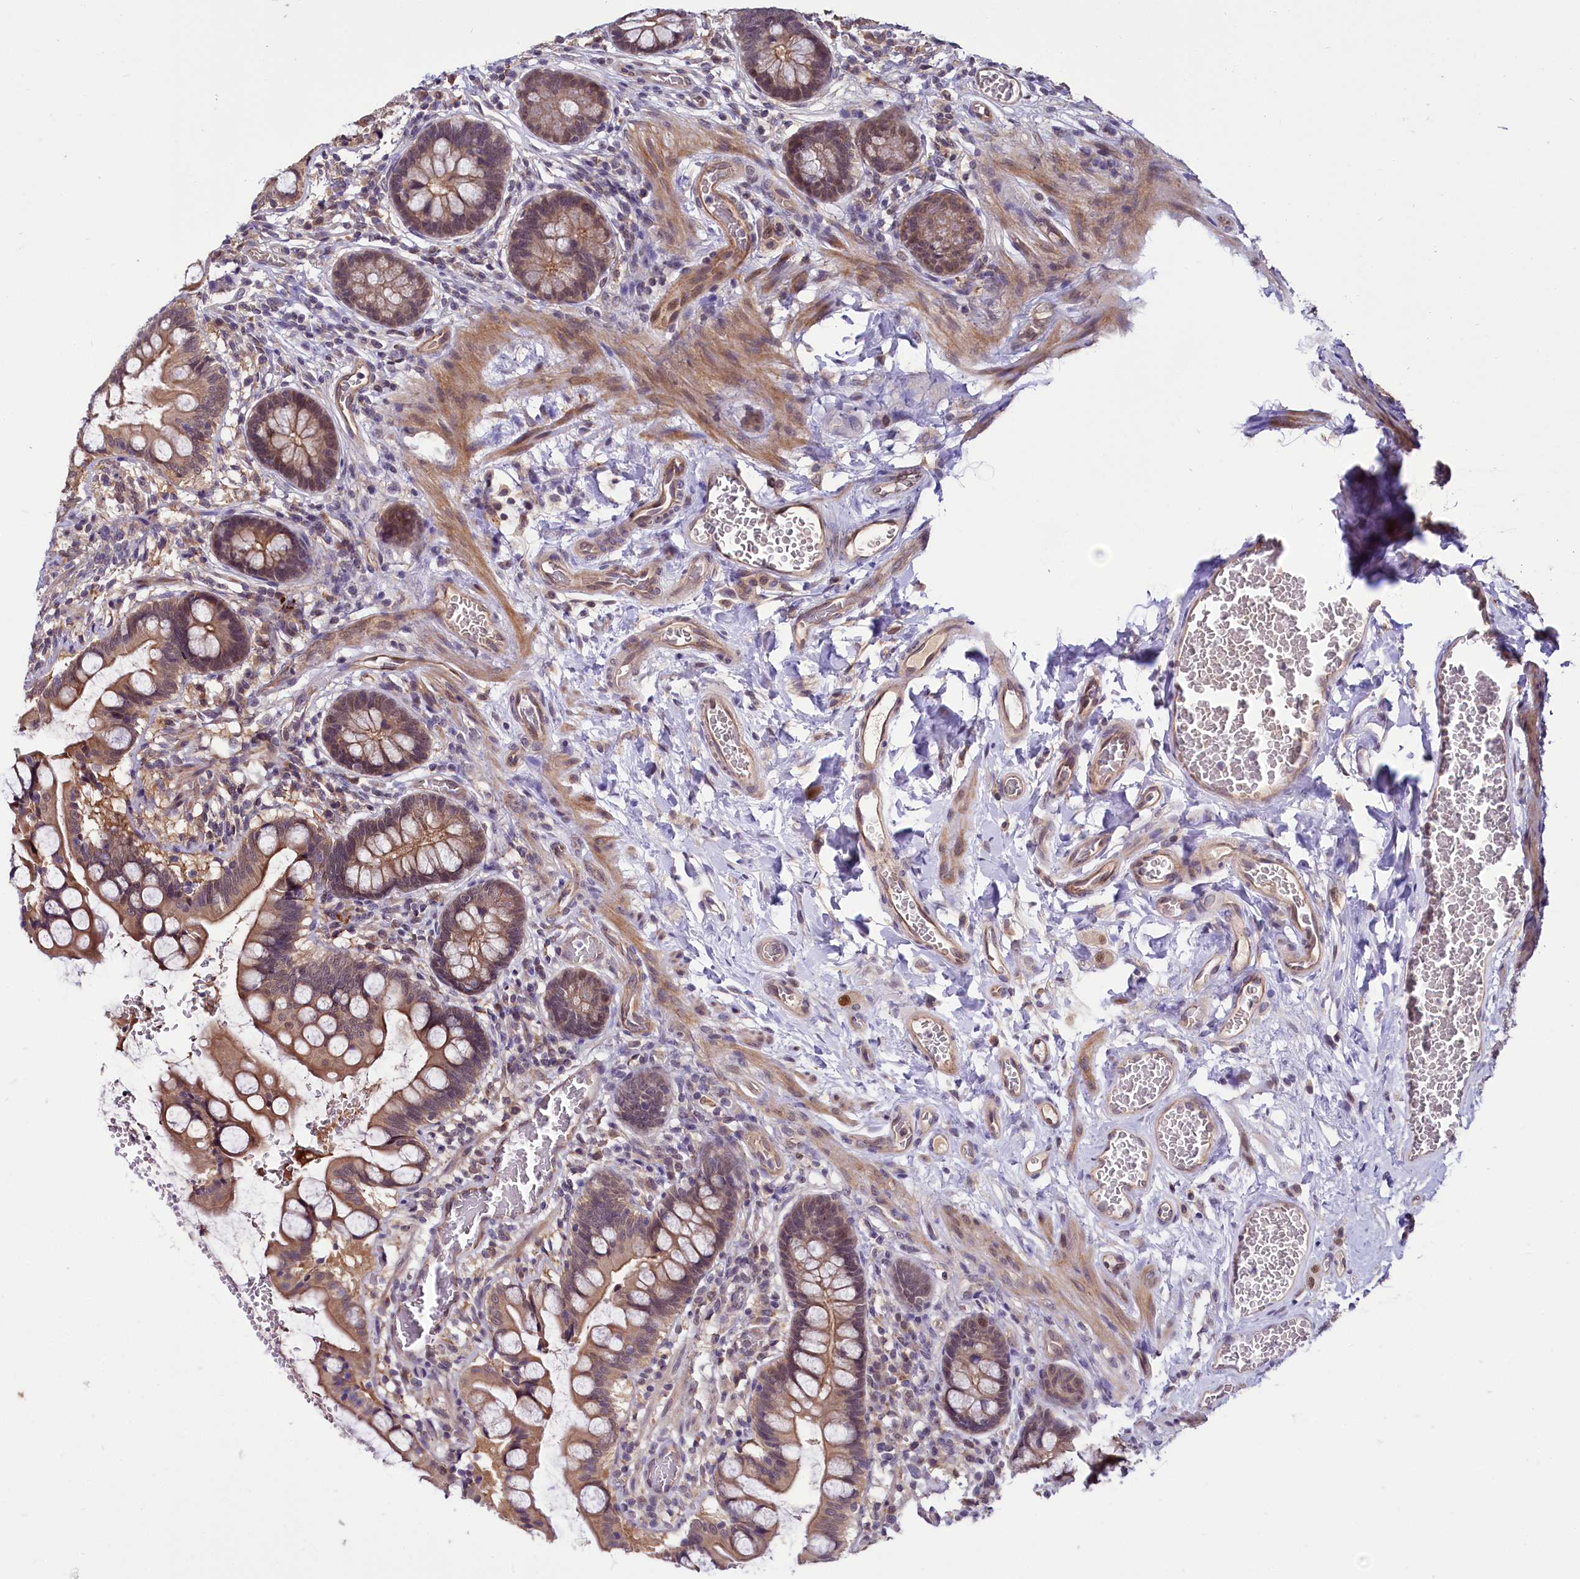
{"staining": {"intensity": "moderate", "quantity": ">75%", "location": "cytoplasmic/membranous"}, "tissue": "small intestine", "cell_type": "Glandular cells", "image_type": "normal", "snomed": [{"axis": "morphology", "description": "Normal tissue, NOS"}, {"axis": "topography", "description": "Small intestine"}], "caption": "An IHC histopathology image of unremarkable tissue is shown. Protein staining in brown labels moderate cytoplasmic/membranous positivity in small intestine within glandular cells.", "gene": "UBE3A", "patient": {"sex": "male", "age": 52}}